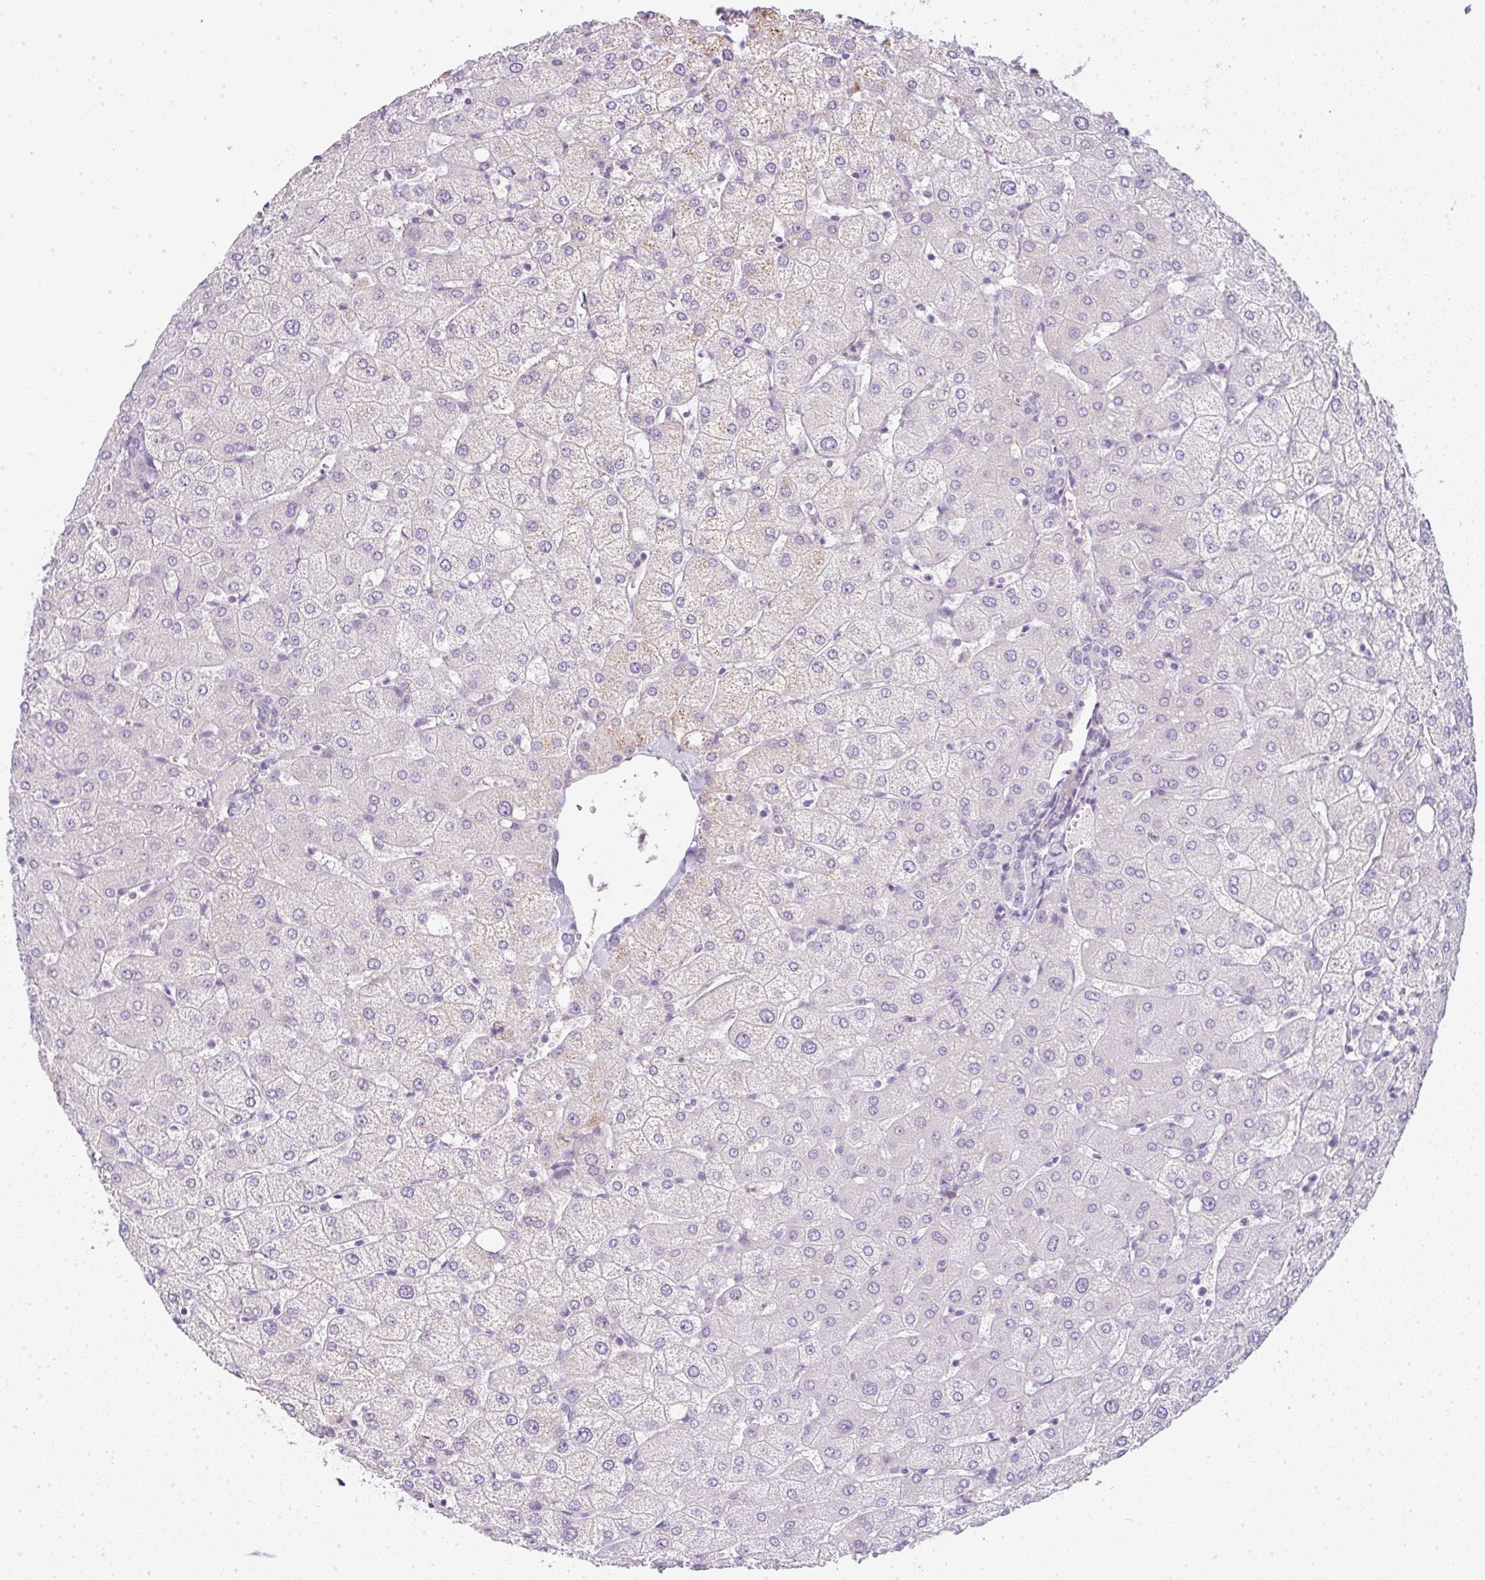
{"staining": {"intensity": "negative", "quantity": "none", "location": "none"}, "tissue": "liver", "cell_type": "Cholangiocytes", "image_type": "normal", "snomed": [{"axis": "morphology", "description": "Normal tissue, NOS"}, {"axis": "topography", "description": "Liver"}], "caption": "The histopathology image shows no significant staining in cholangiocytes of liver.", "gene": "LPAR4", "patient": {"sex": "female", "age": 54}}